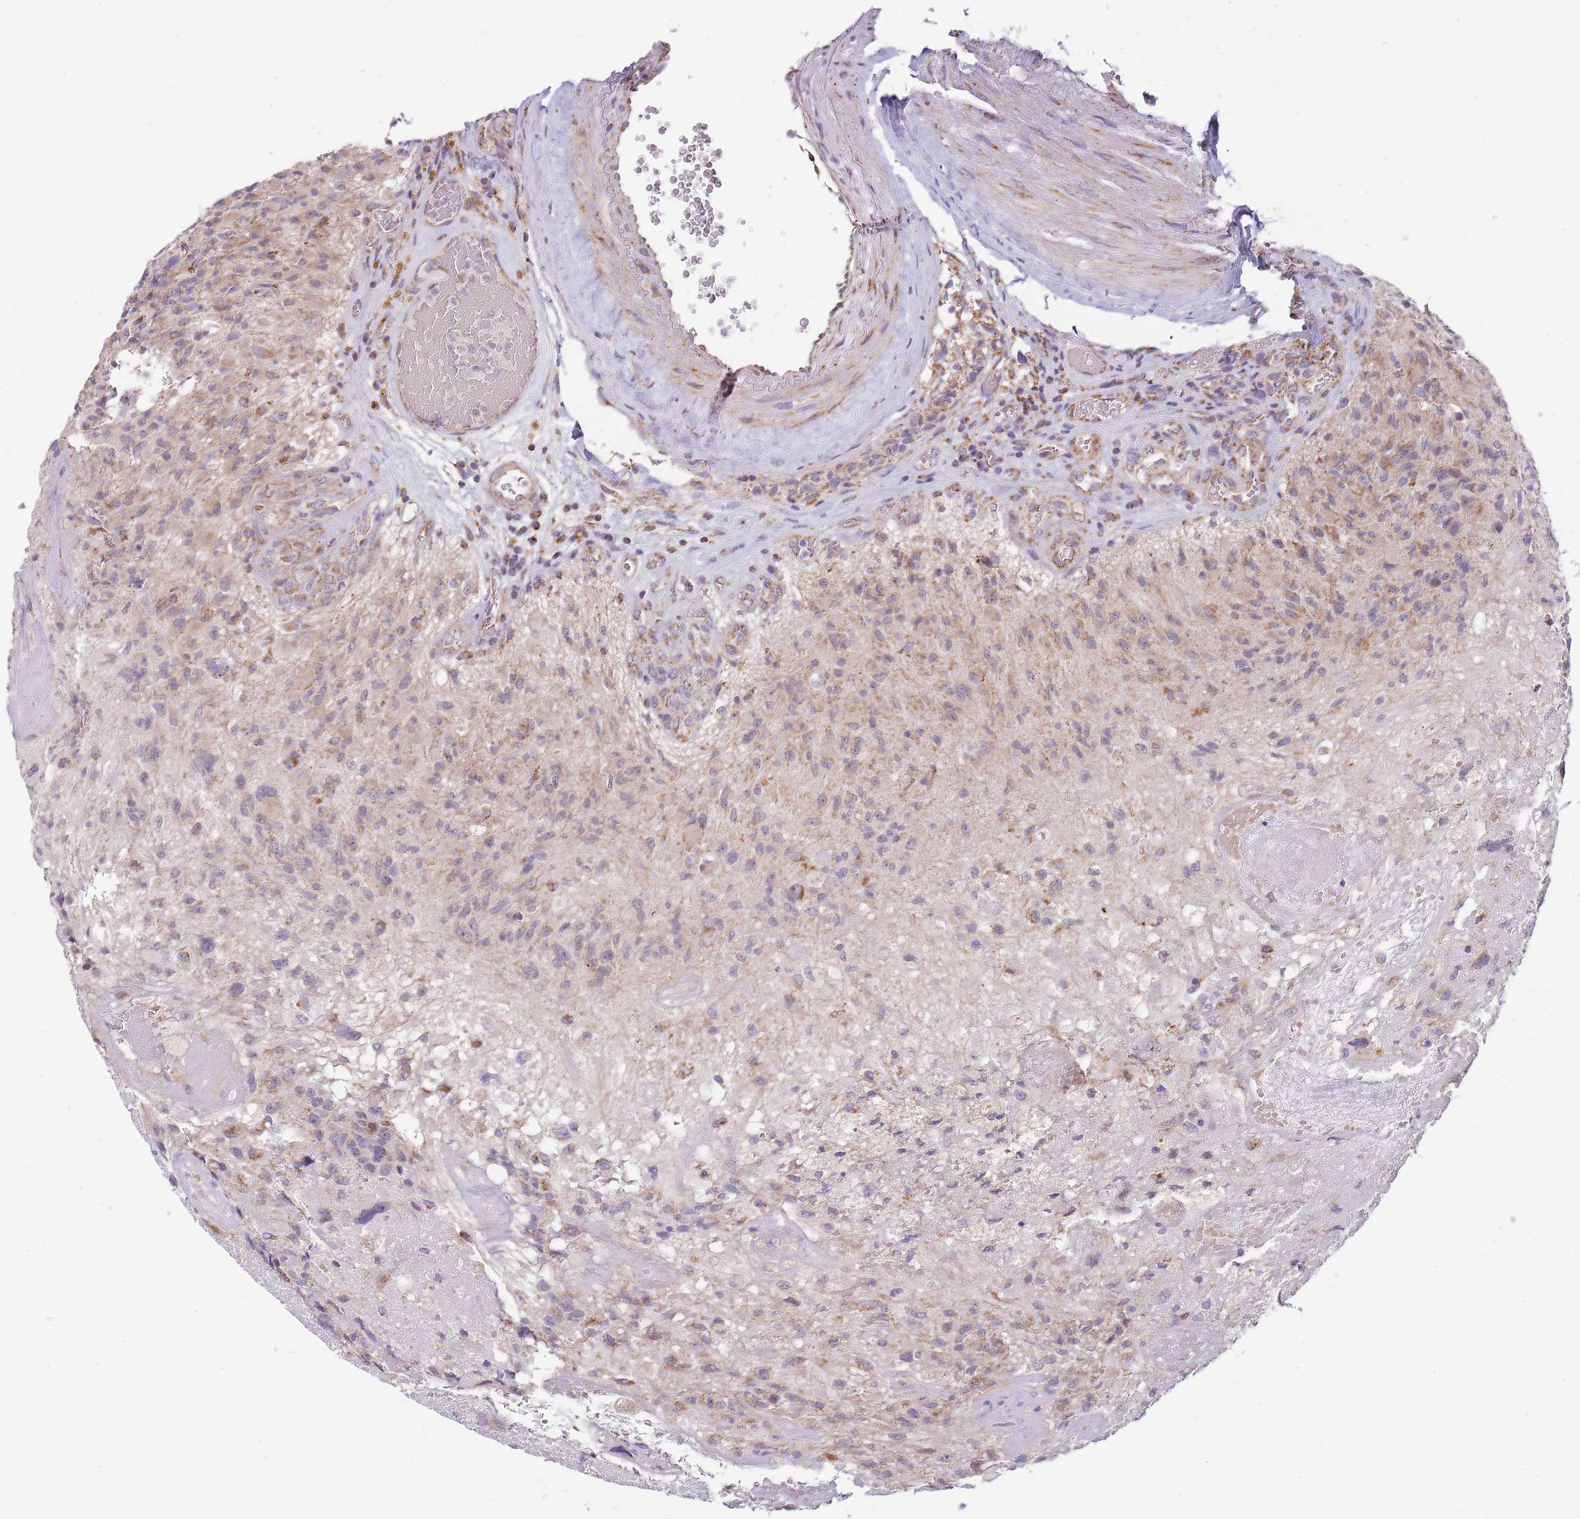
{"staining": {"intensity": "moderate", "quantity": "25%-75%", "location": "cytoplasmic/membranous"}, "tissue": "glioma", "cell_type": "Tumor cells", "image_type": "cancer", "snomed": [{"axis": "morphology", "description": "Glioma, malignant, High grade"}, {"axis": "topography", "description": "Brain"}], "caption": "Tumor cells reveal medium levels of moderate cytoplasmic/membranous staining in approximately 25%-75% of cells in human malignant glioma (high-grade).", "gene": "LHX6", "patient": {"sex": "male", "age": 76}}